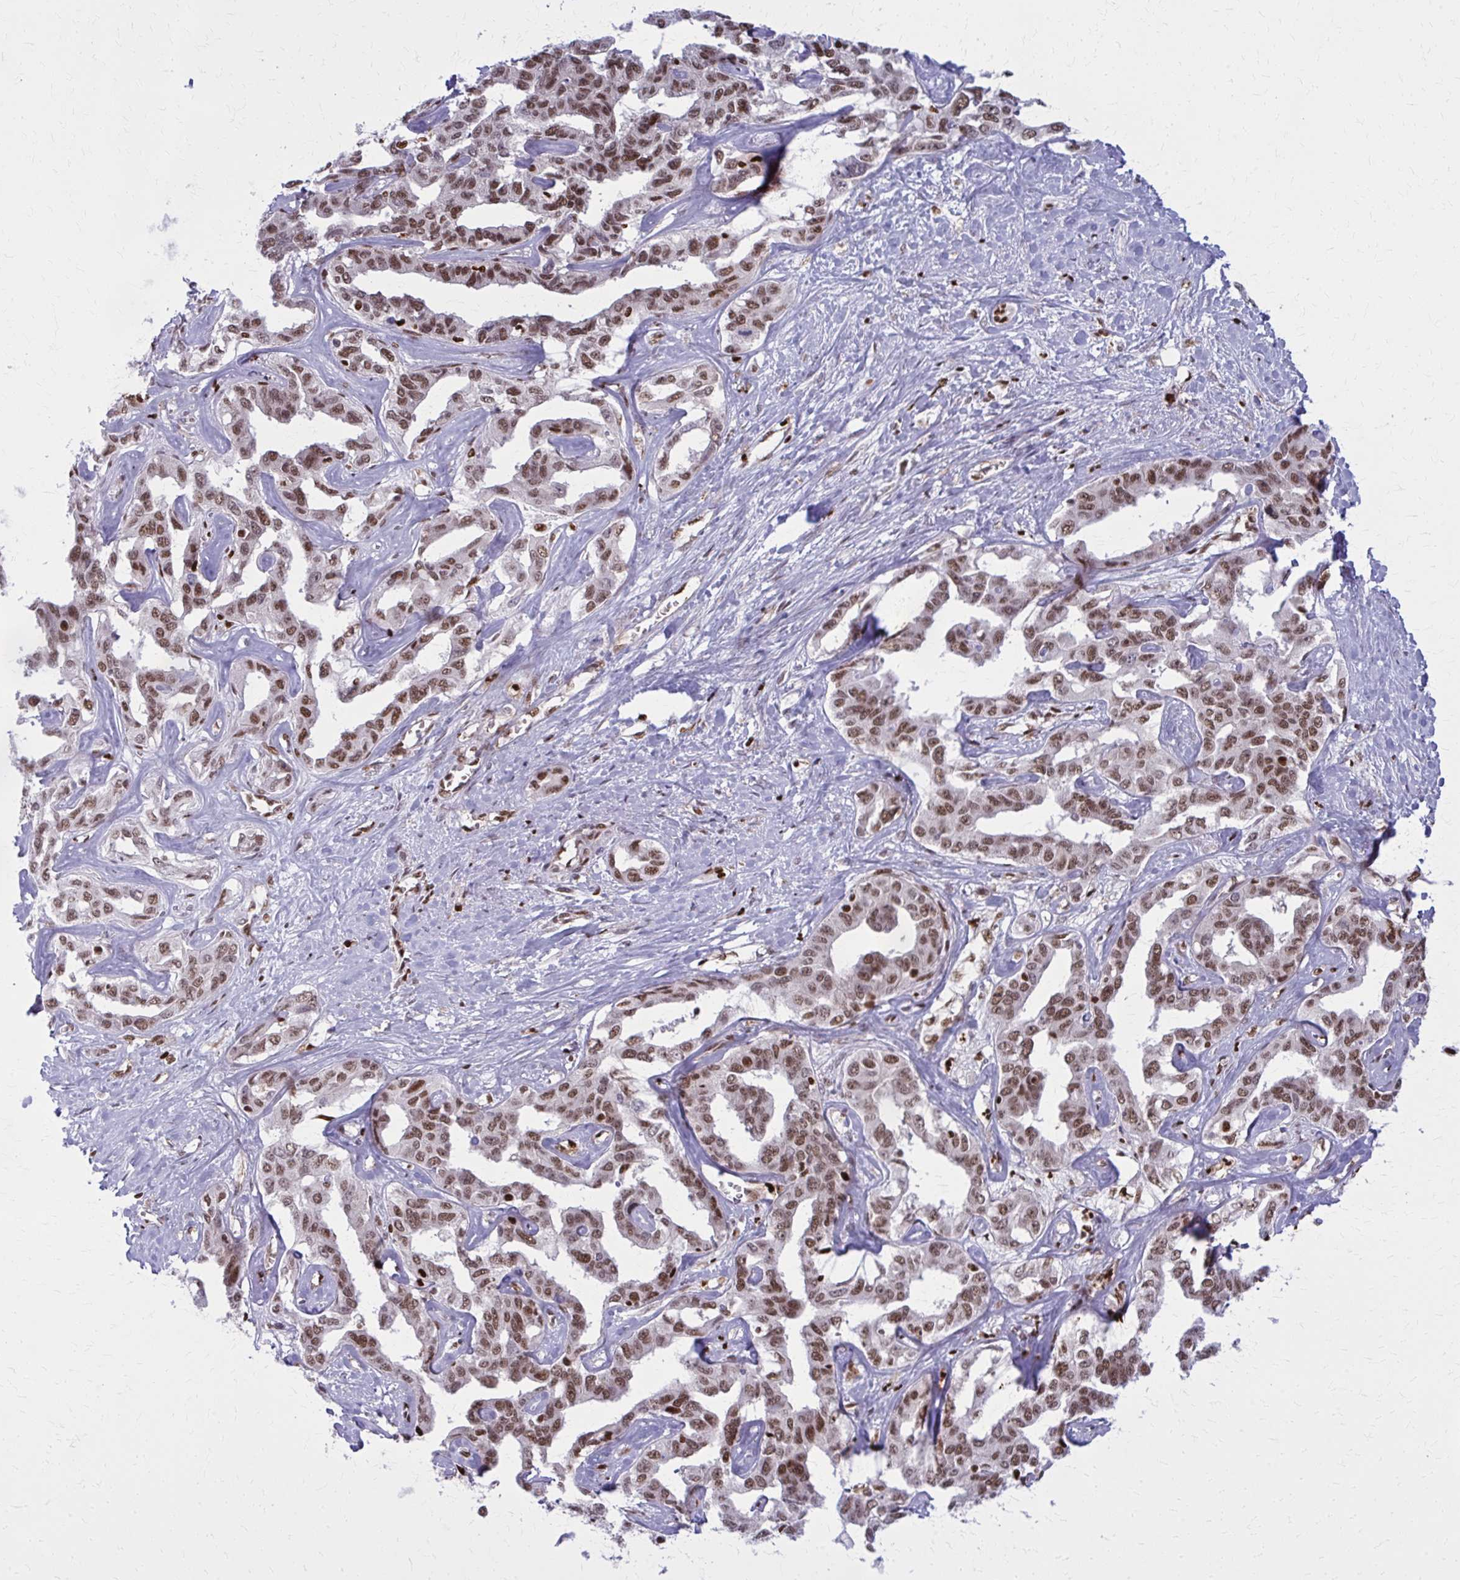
{"staining": {"intensity": "moderate", "quantity": ">75%", "location": "nuclear"}, "tissue": "liver cancer", "cell_type": "Tumor cells", "image_type": "cancer", "snomed": [{"axis": "morphology", "description": "Cholangiocarcinoma"}, {"axis": "topography", "description": "Liver"}], "caption": "A medium amount of moderate nuclear staining is appreciated in approximately >75% of tumor cells in liver cancer tissue. (IHC, brightfield microscopy, high magnification).", "gene": "ZNF559", "patient": {"sex": "male", "age": 59}}